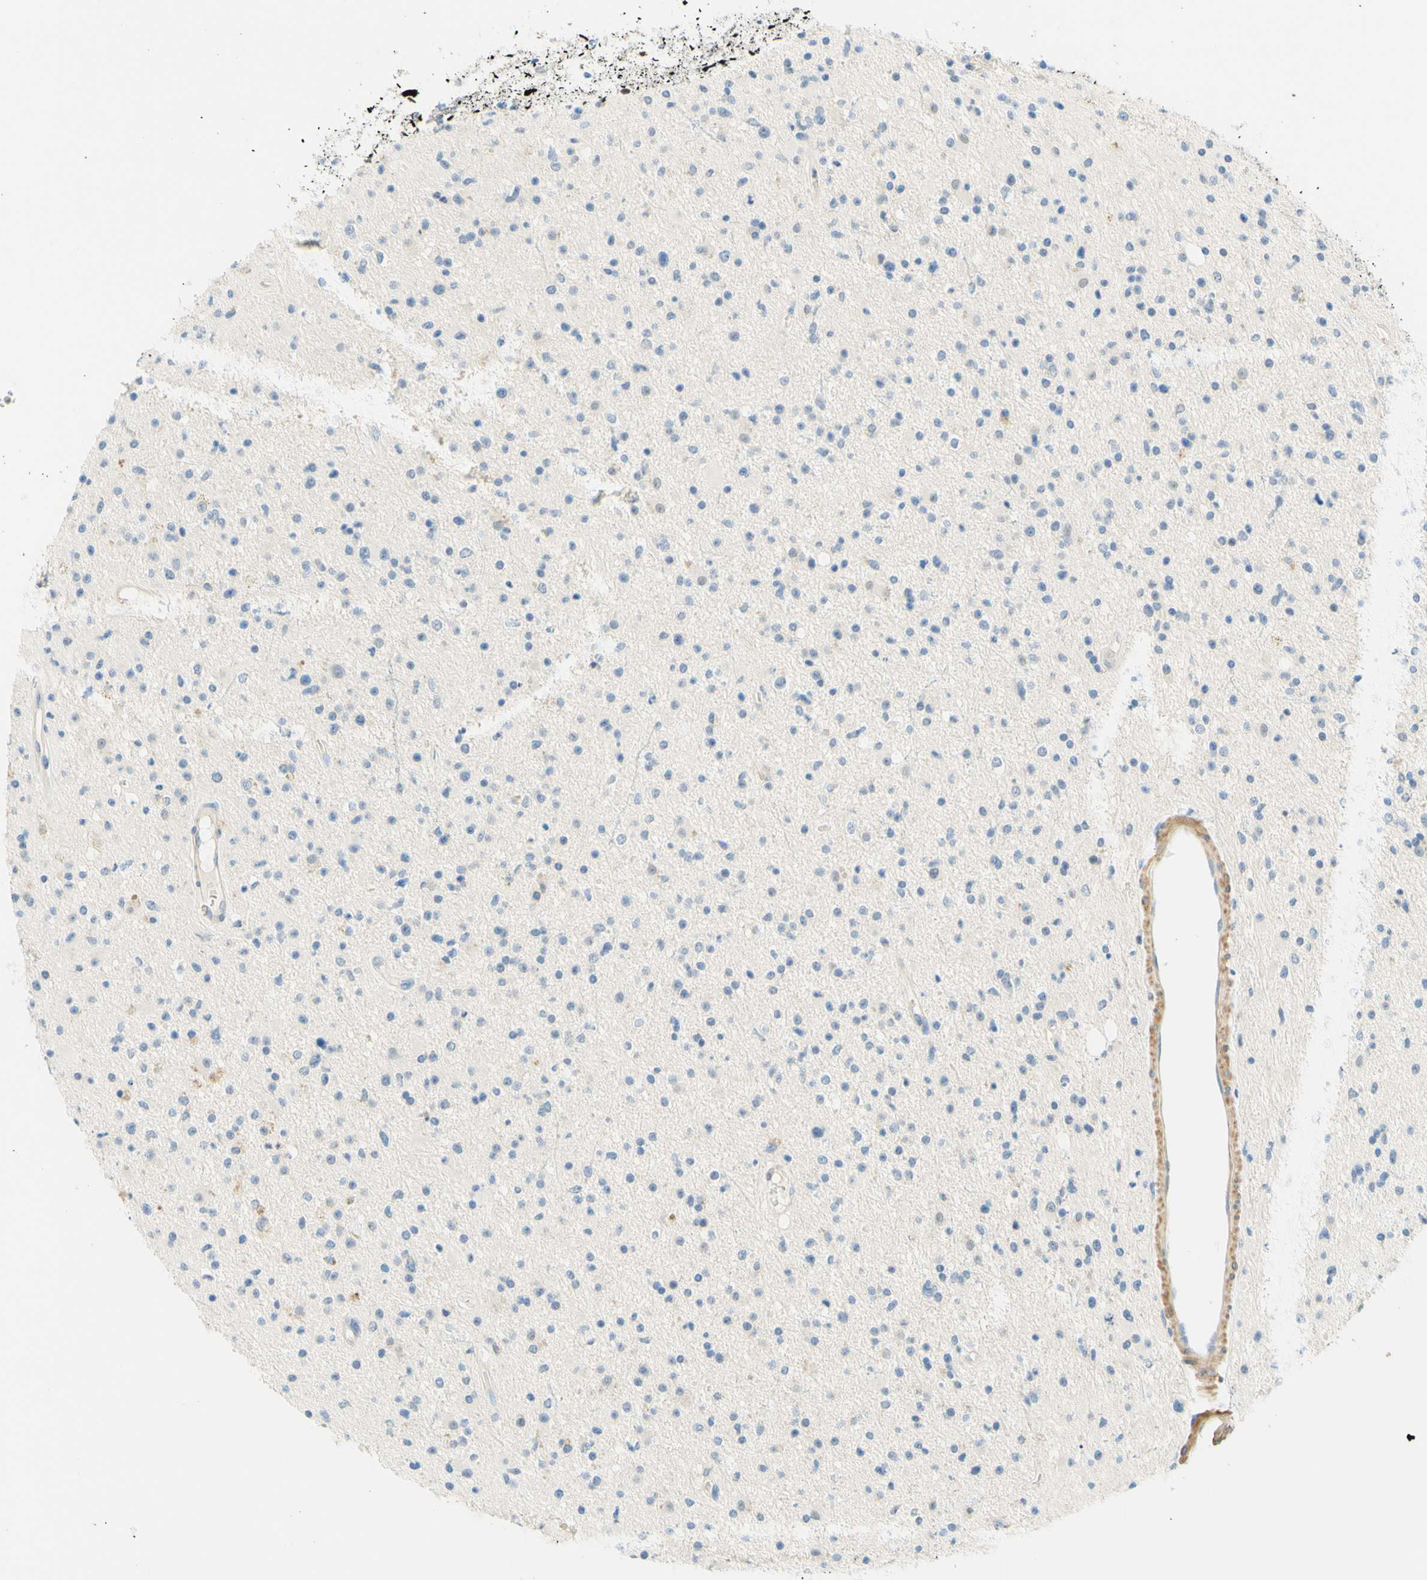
{"staining": {"intensity": "weak", "quantity": "<25%", "location": "nuclear"}, "tissue": "glioma", "cell_type": "Tumor cells", "image_type": "cancer", "snomed": [{"axis": "morphology", "description": "Glioma, malignant, High grade"}, {"axis": "topography", "description": "Brain"}], "caption": "A histopathology image of glioma stained for a protein exhibits no brown staining in tumor cells.", "gene": "ENTREP2", "patient": {"sex": "male", "age": 33}}